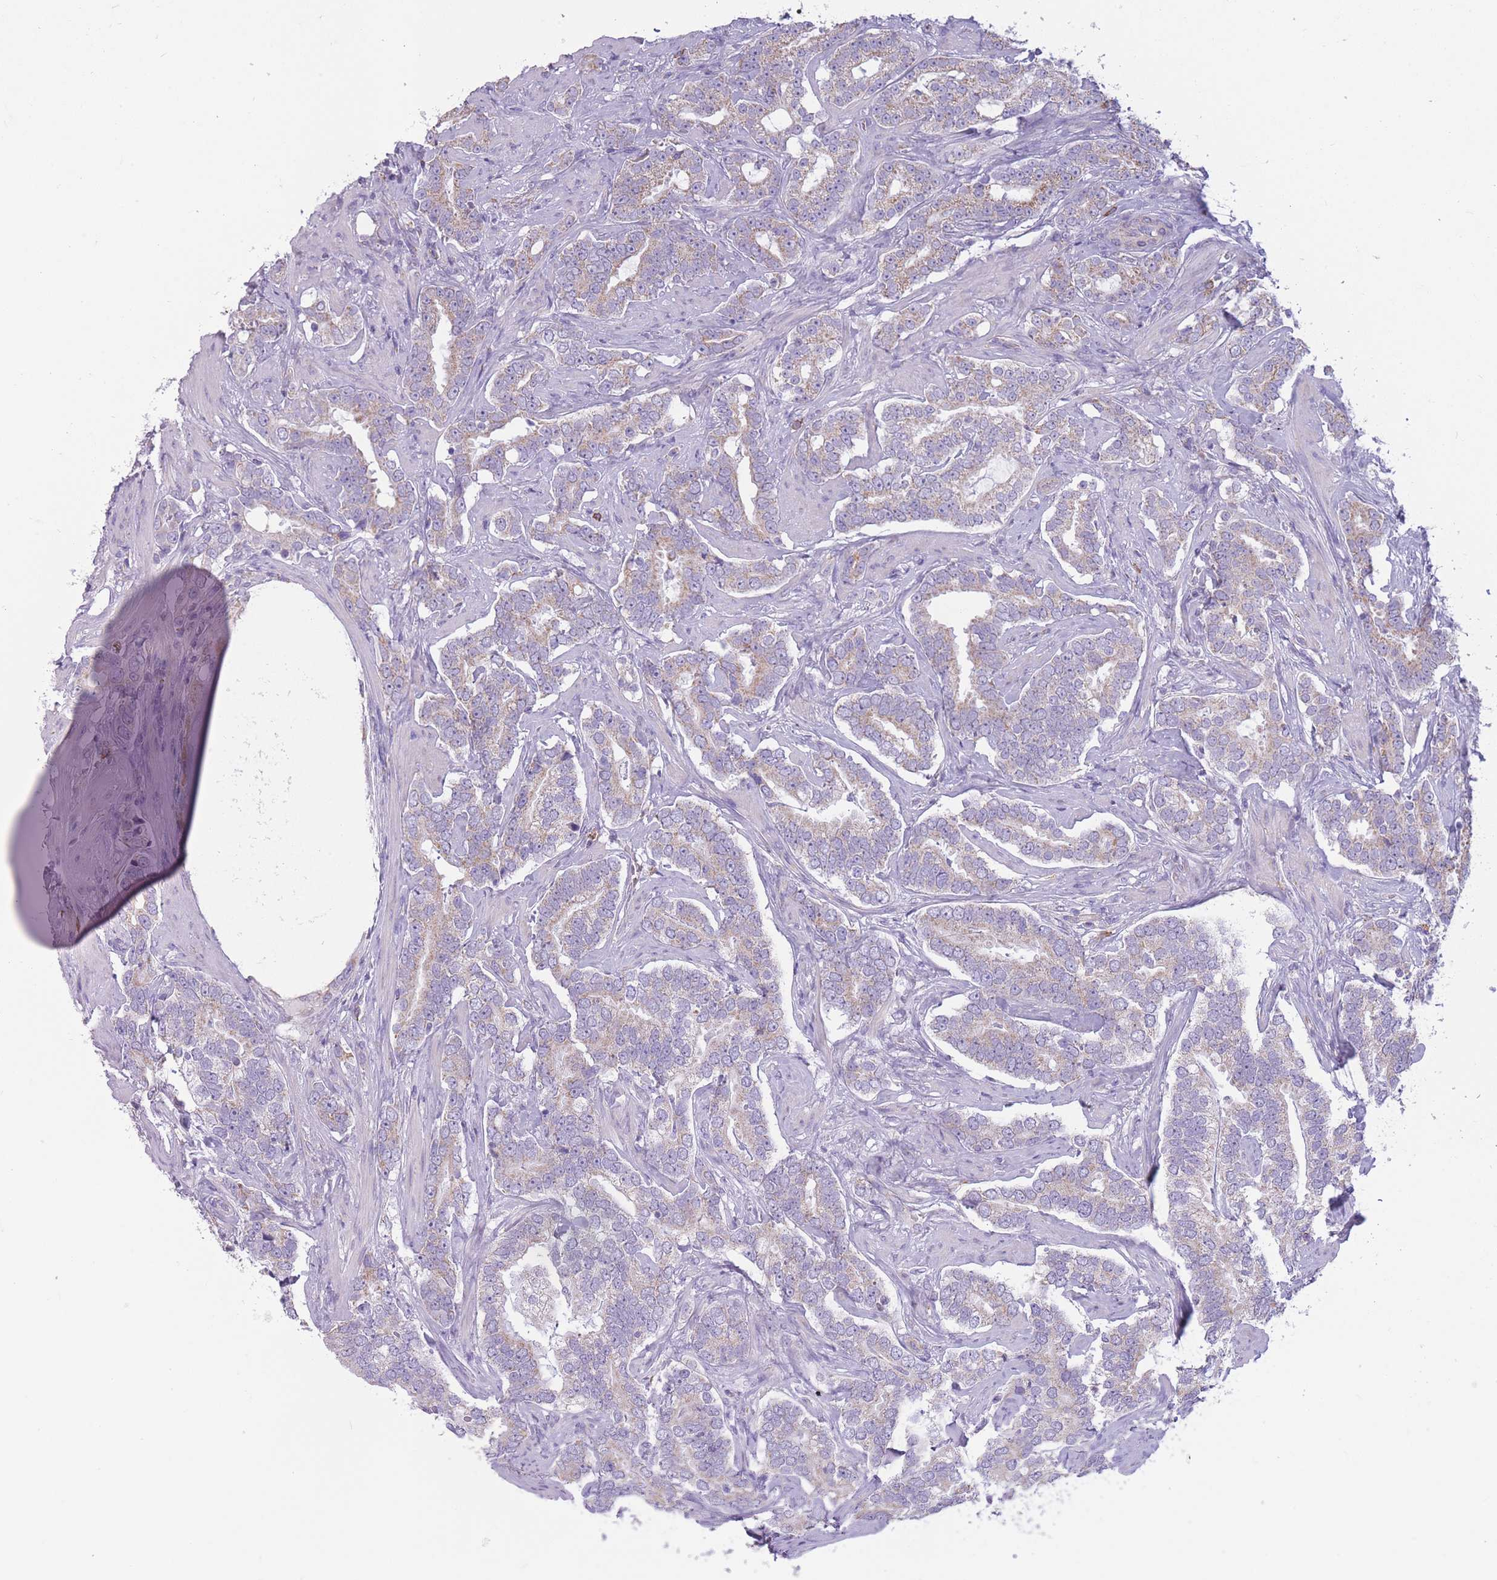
{"staining": {"intensity": "weak", "quantity": ">75%", "location": "cytoplasmic/membranous"}, "tissue": "prostate cancer", "cell_type": "Tumor cells", "image_type": "cancer", "snomed": [{"axis": "morphology", "description": "Adenocarcinoma, High grade"}, {"axis": "topography", "description": "Prostate"}], "caption": "Immunohistochemistry (IHC) histopathology image of neoplastic tissue: high-grade adenocarcinoma (prostate) stained using immunohistochemistry (IHC) demonstrates low levels of weak protein expression localized specifically in the cytoplasmic/membranous of tumor cells, appearing as a cytoplasmic/membranous brown color.", "gene": "PDHA1", "patient": {"sex": "male", "age": 64}}